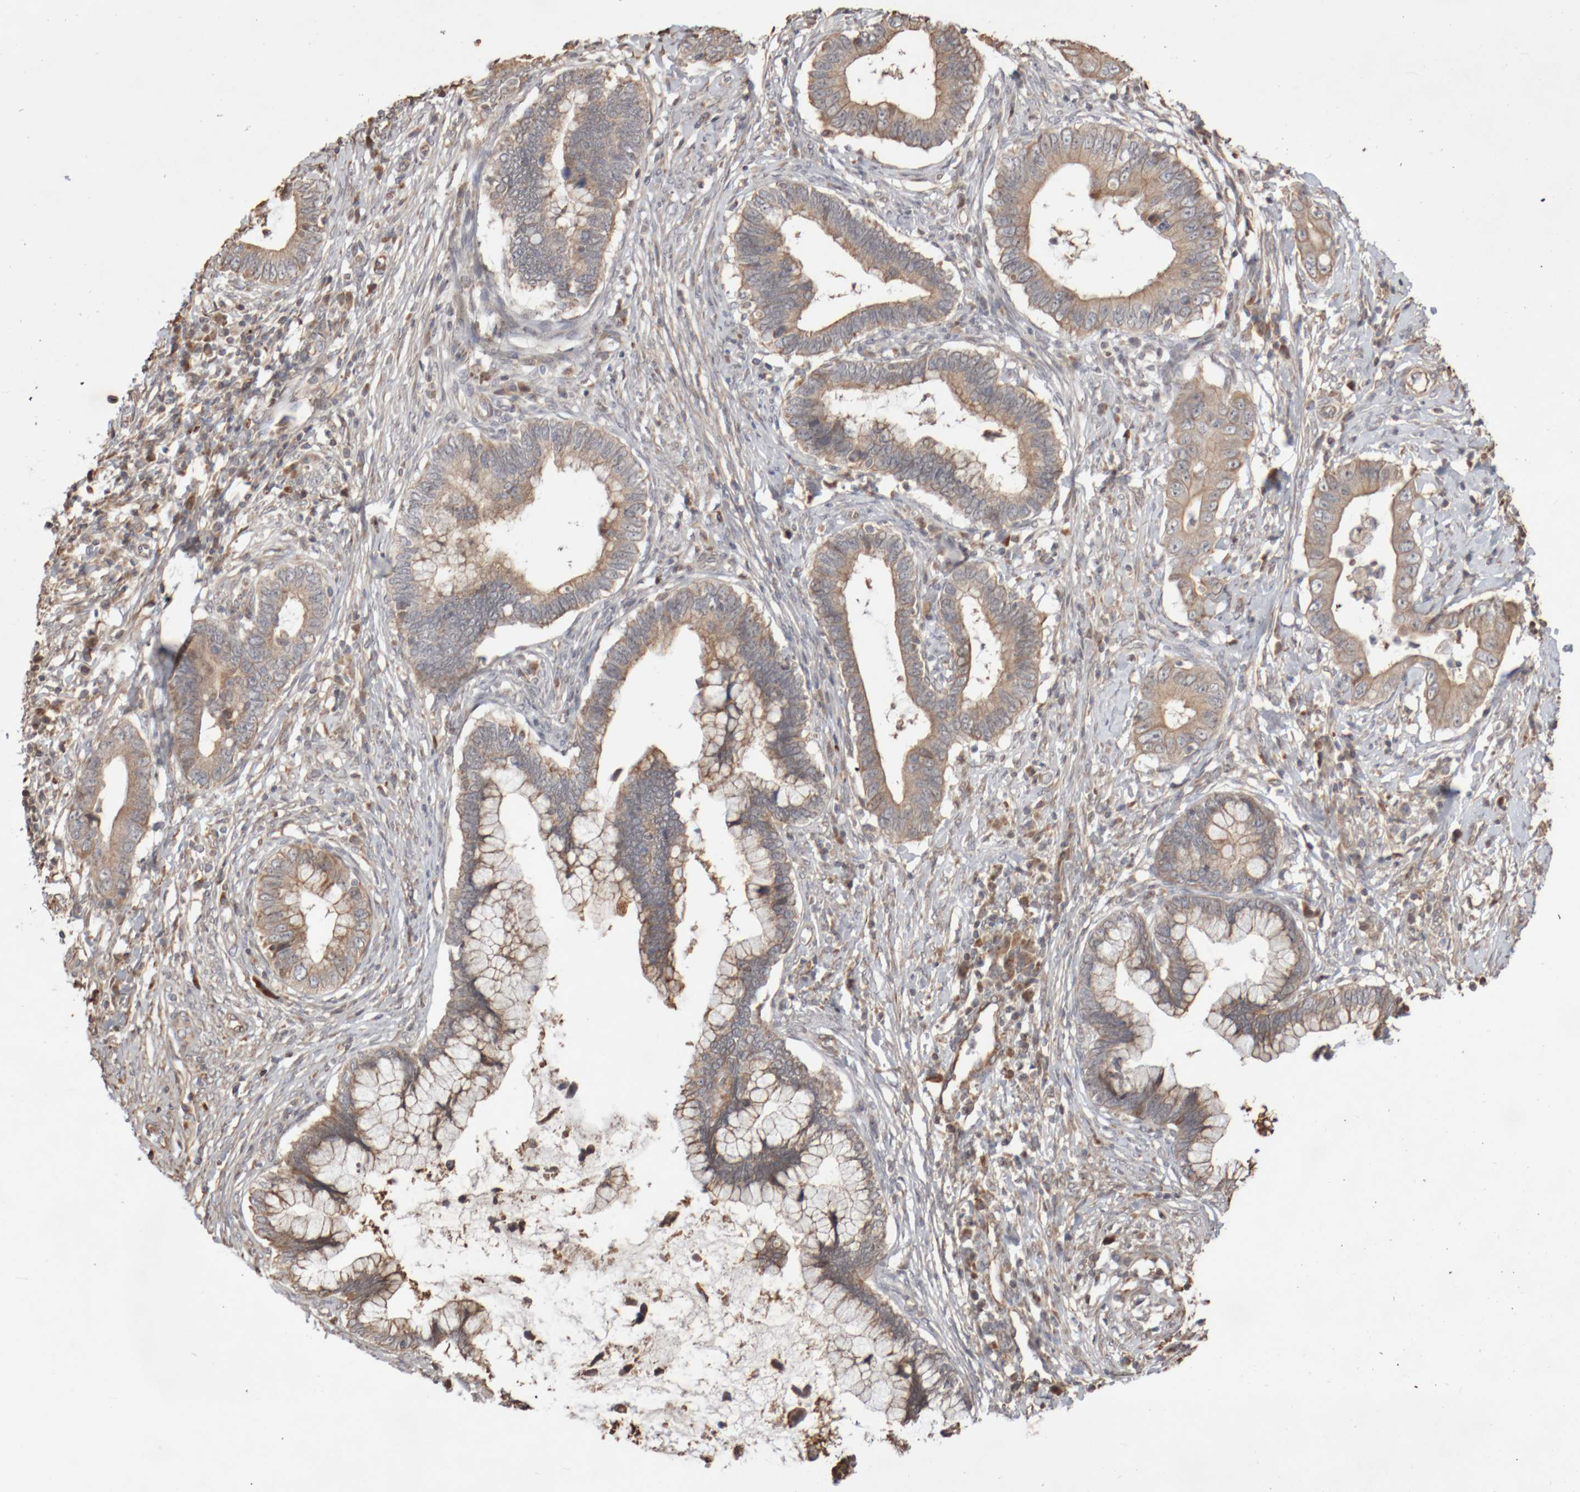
{"staining": {"intensity": "moderate", "quantity": ">75%", "location": "cytoplasmic/membranous"}, "tissue": "cervical cancer", "cell_type": "Tumor cells", "image_type": "cancer", "snomed": [{"axis": "morphology", "description": "Adenocarcinoma, NOS"}, {"axis": "topography", "description": "Cervix"}], "caption": "Immunohistochemistry of human cervical adenocarcinoma exhibits medium levels of moderate cytoplasmic/membranous expression in approximately >75% of tumor cells. (Brightfield microscopy of DAB IHC at high magnification).", "gene": "DPH7", "patient": {"sex": "female", "age": 44}}